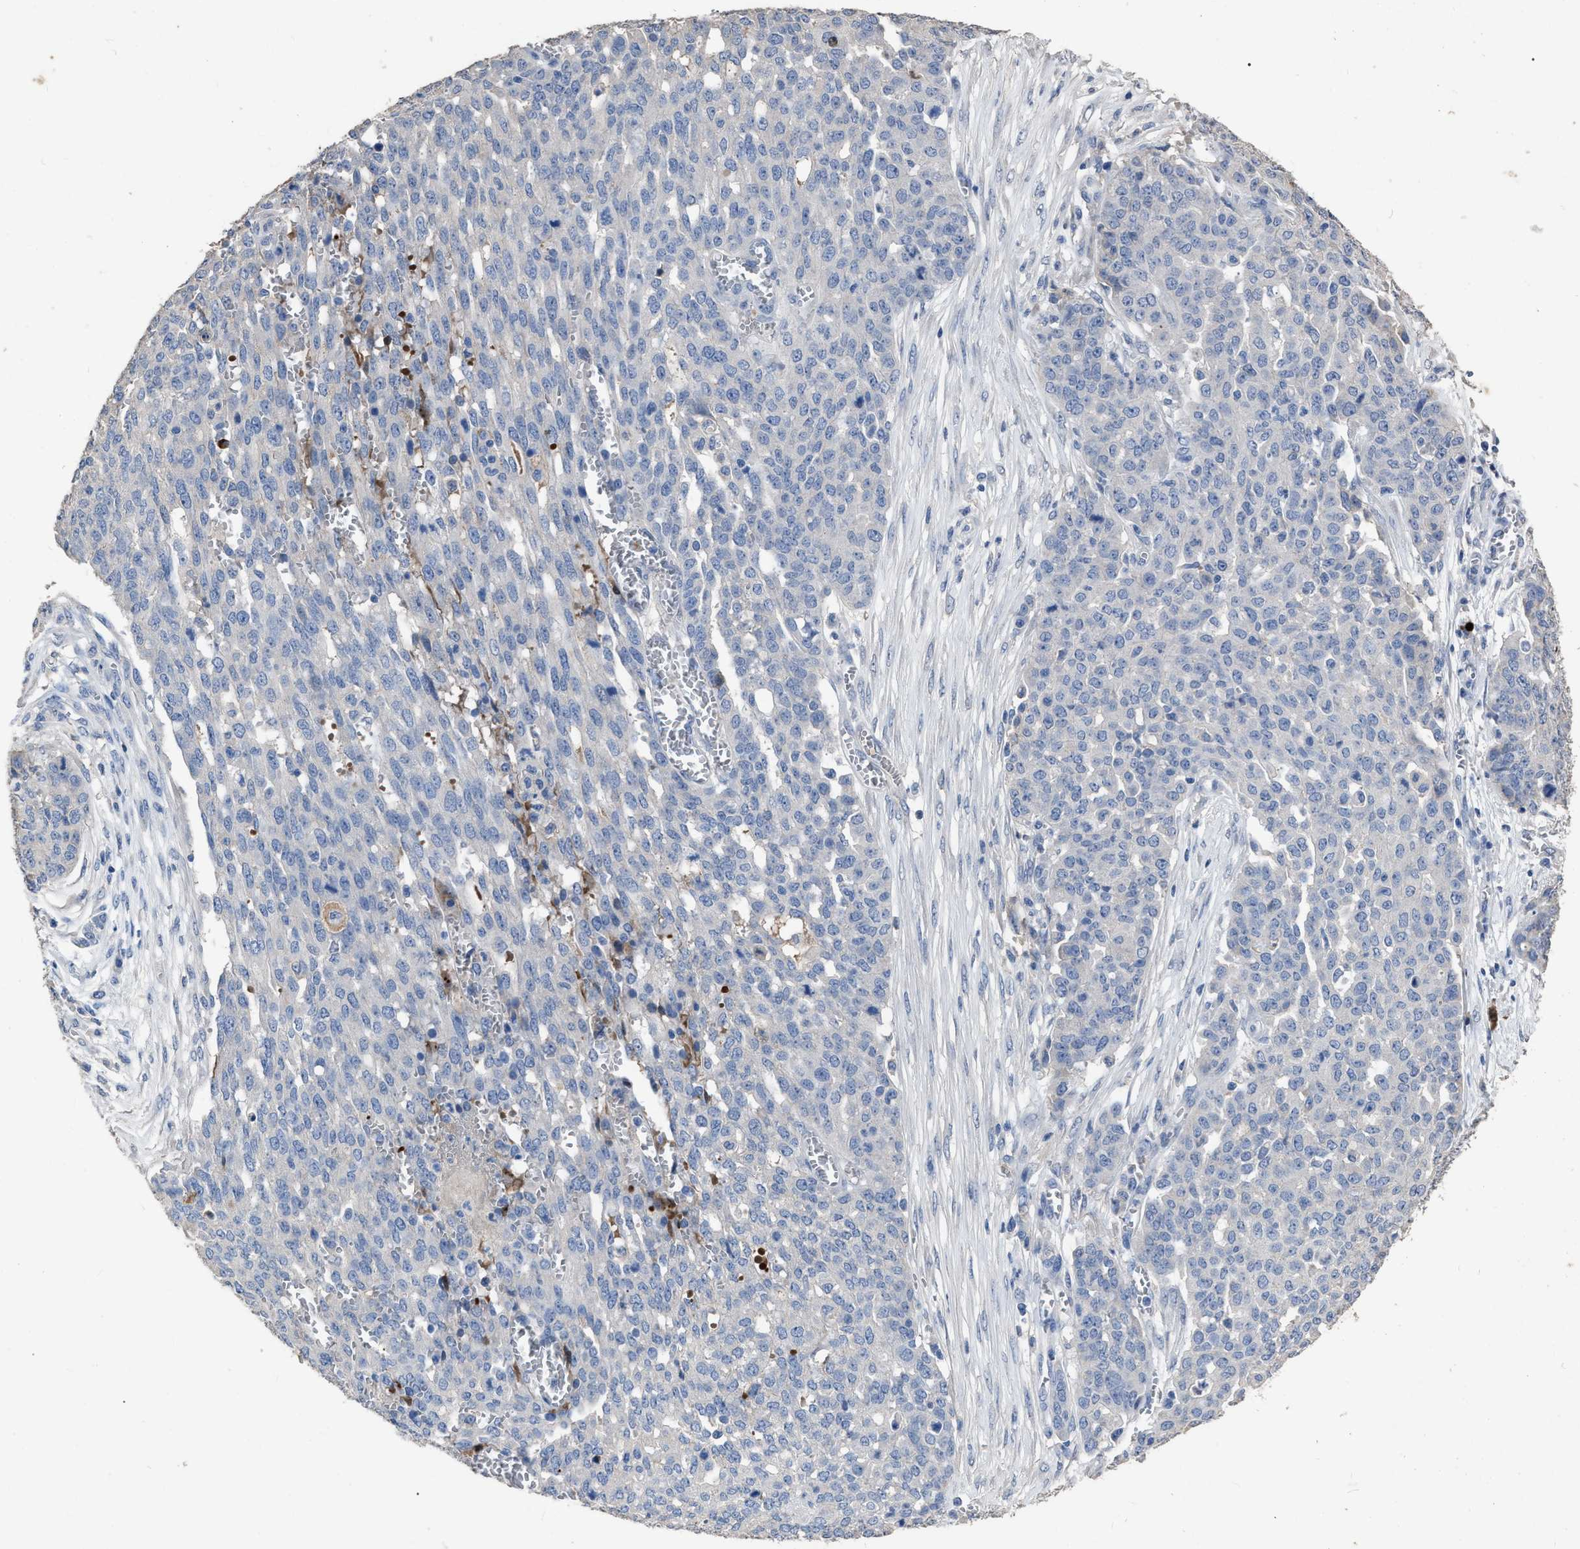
{"staining": {"intensity": "negative", "quantity": "none", "location": "none"}, "tissue": "ovarian cancer", "cell_type": "Tumor cells", "image_type": "cancer", "snomed": [{"axis": "morphology", "description": "Cystadenocarcinoma, serous, NOS"}, {"axis": "topography", "description": "Soft tissue"}, {"axis": "topography", "description": "Ovary"}], "caption": "High magnification brightfield microscopy of ovarian serous cystadenocarcinoma stained with DAB (brown) and counterstained with hematoxylin (blue): tumor cells show no significant positivity.", "gene": "HABP2", "patient": {"sex": "female", "age": 57}}